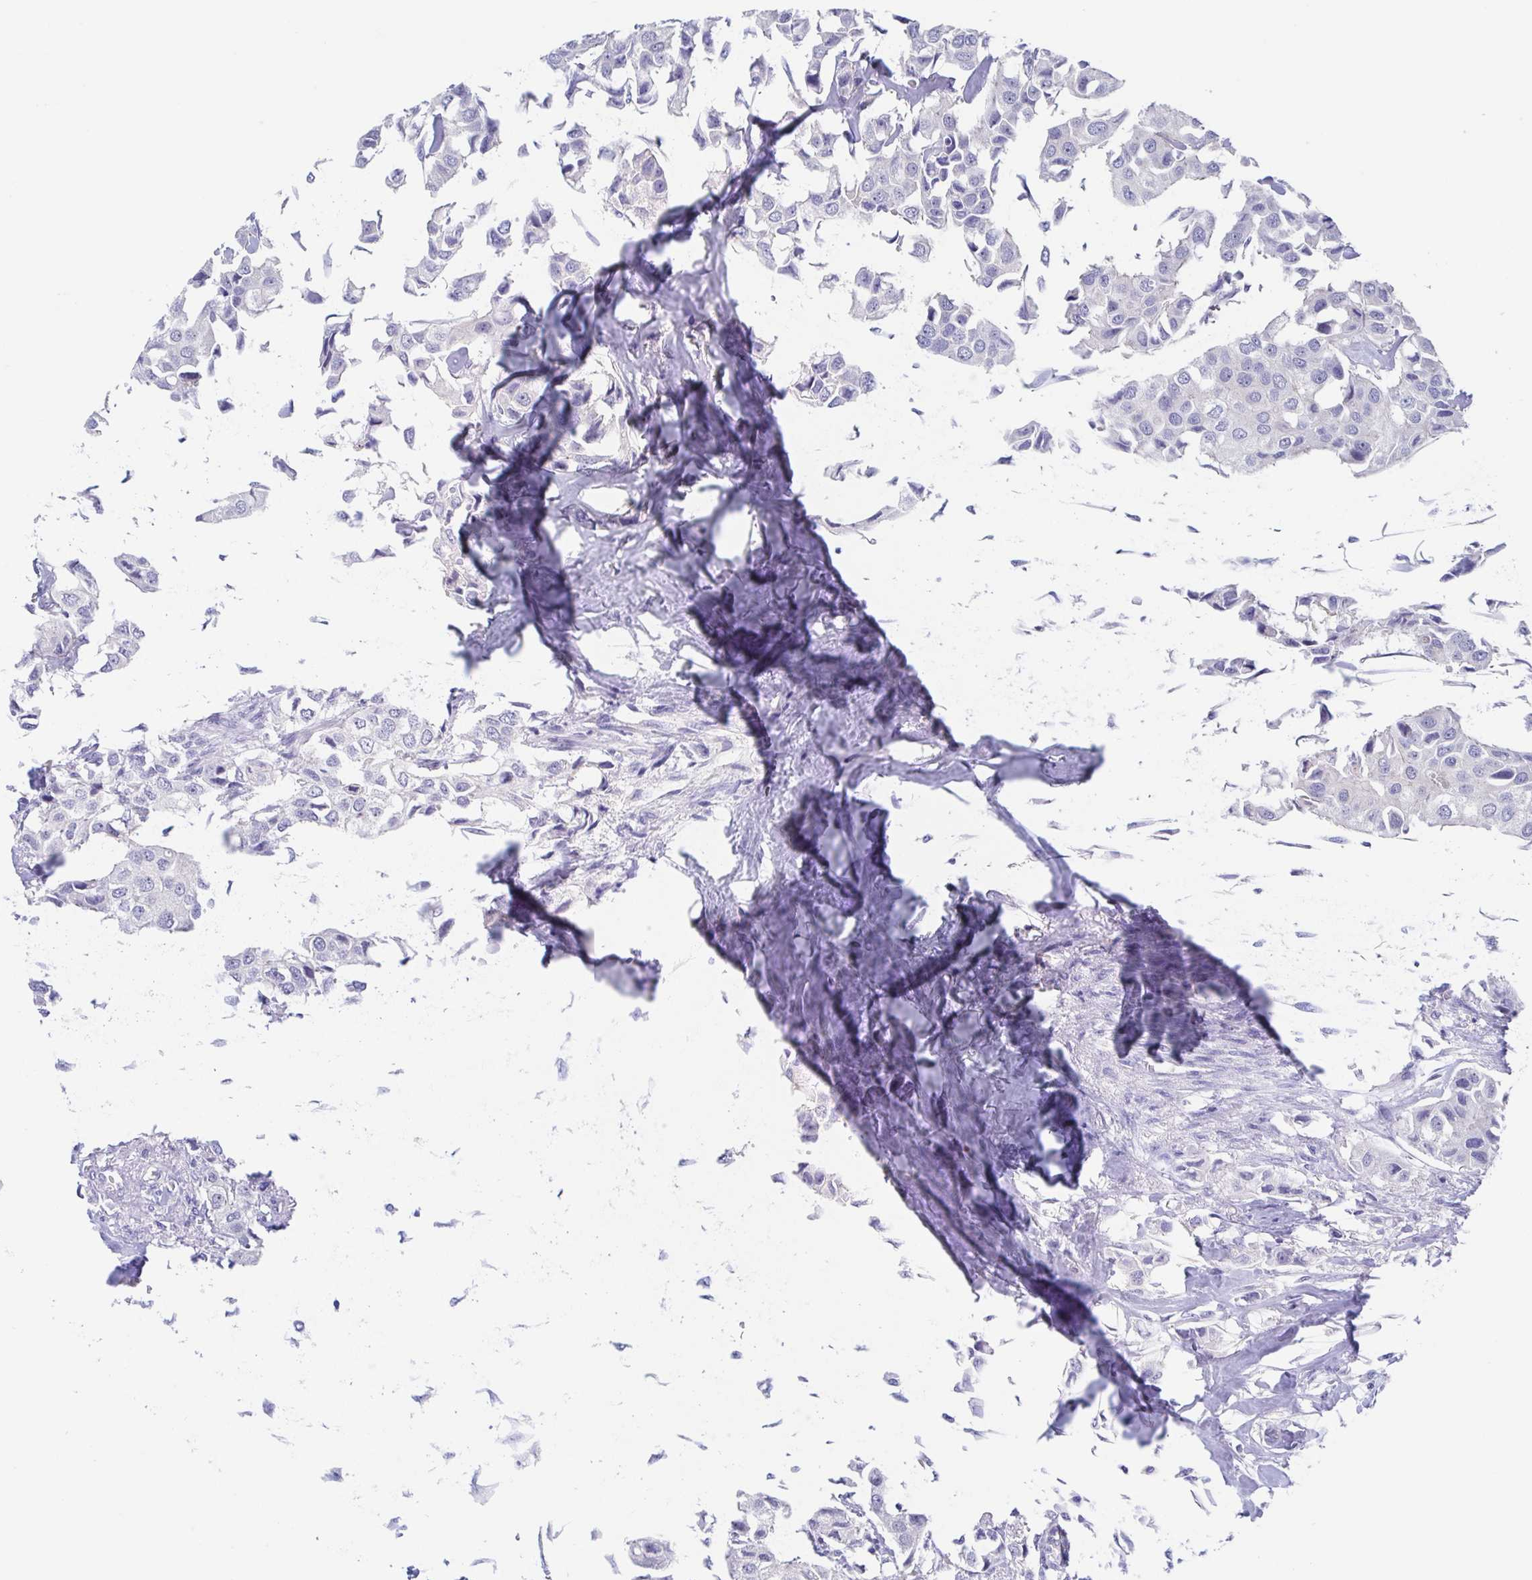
{"staining": {"intensity": "negative", "quantity": "none", "location": "none"}, "tissue": "breast cancer", "cell_type": "Tumor cells", "image_type": "cancer", "snomed": [{"axis": "morphology", "description": "Duct carcinoma"}, {"axis": "topography", "description": "Breast"}], "caption": "High power microscopy photomicrograph of an immunohistochemistry (IHC) histopathology image of invasive ductal carcinoma (breast), revealing no significant expression in tumor cells.", "gene": "TEX12", "patient": {"sex": "female", "age": 80}}